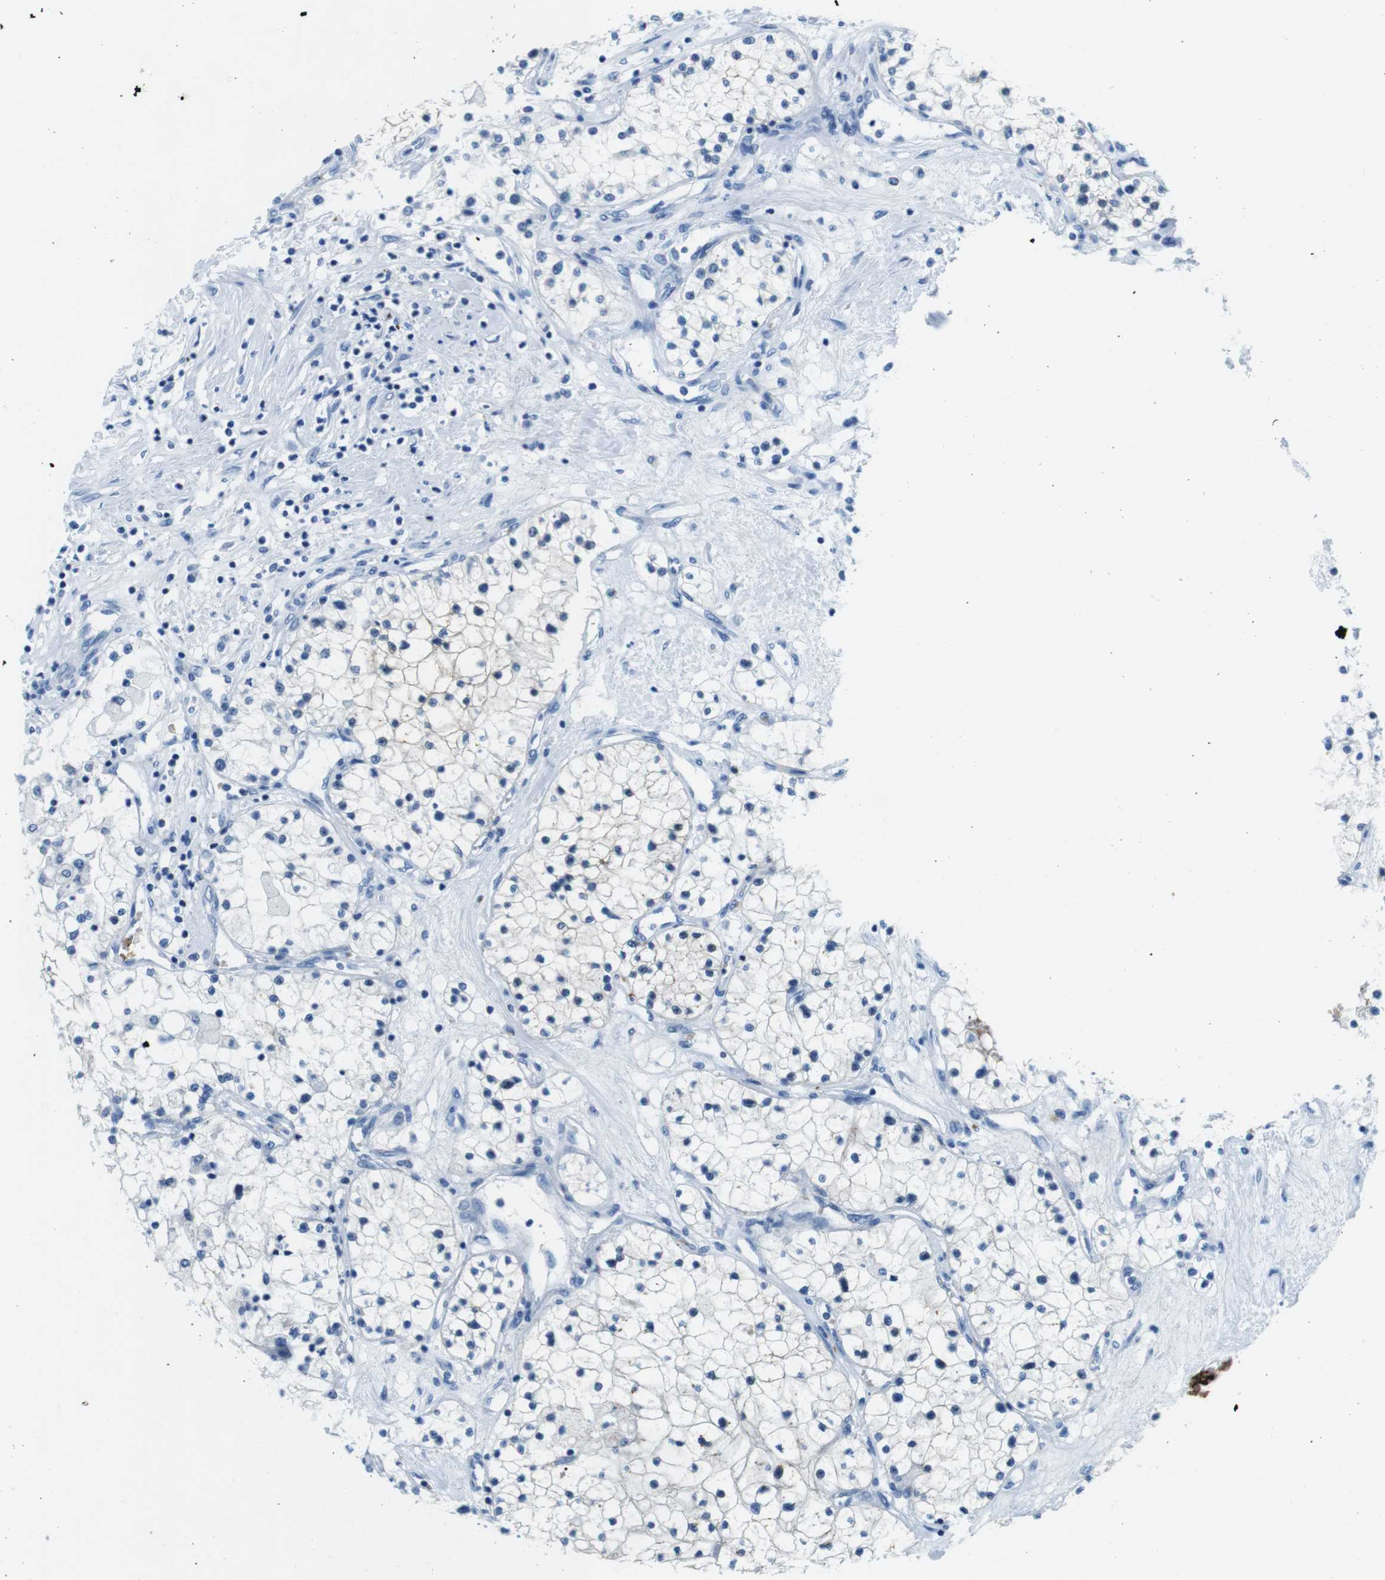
{"staining": {"intensity": "negative", "quantity": "none", "location": "none"}, "tissue": "renal cancer", "cell_type": "Tumor cells", "image_type": "cancer", "snomed": [{"axis": "morphology", "description": "Adenocarcinoma, NOS"}, {"axis": "topography", "description": "Kidney"}], "caption": "Tumor cells show no significant expression in adenocarcinoma (renal).", "gene": "TFAP2C", "patient": {"sex": "male", "age": 68}}